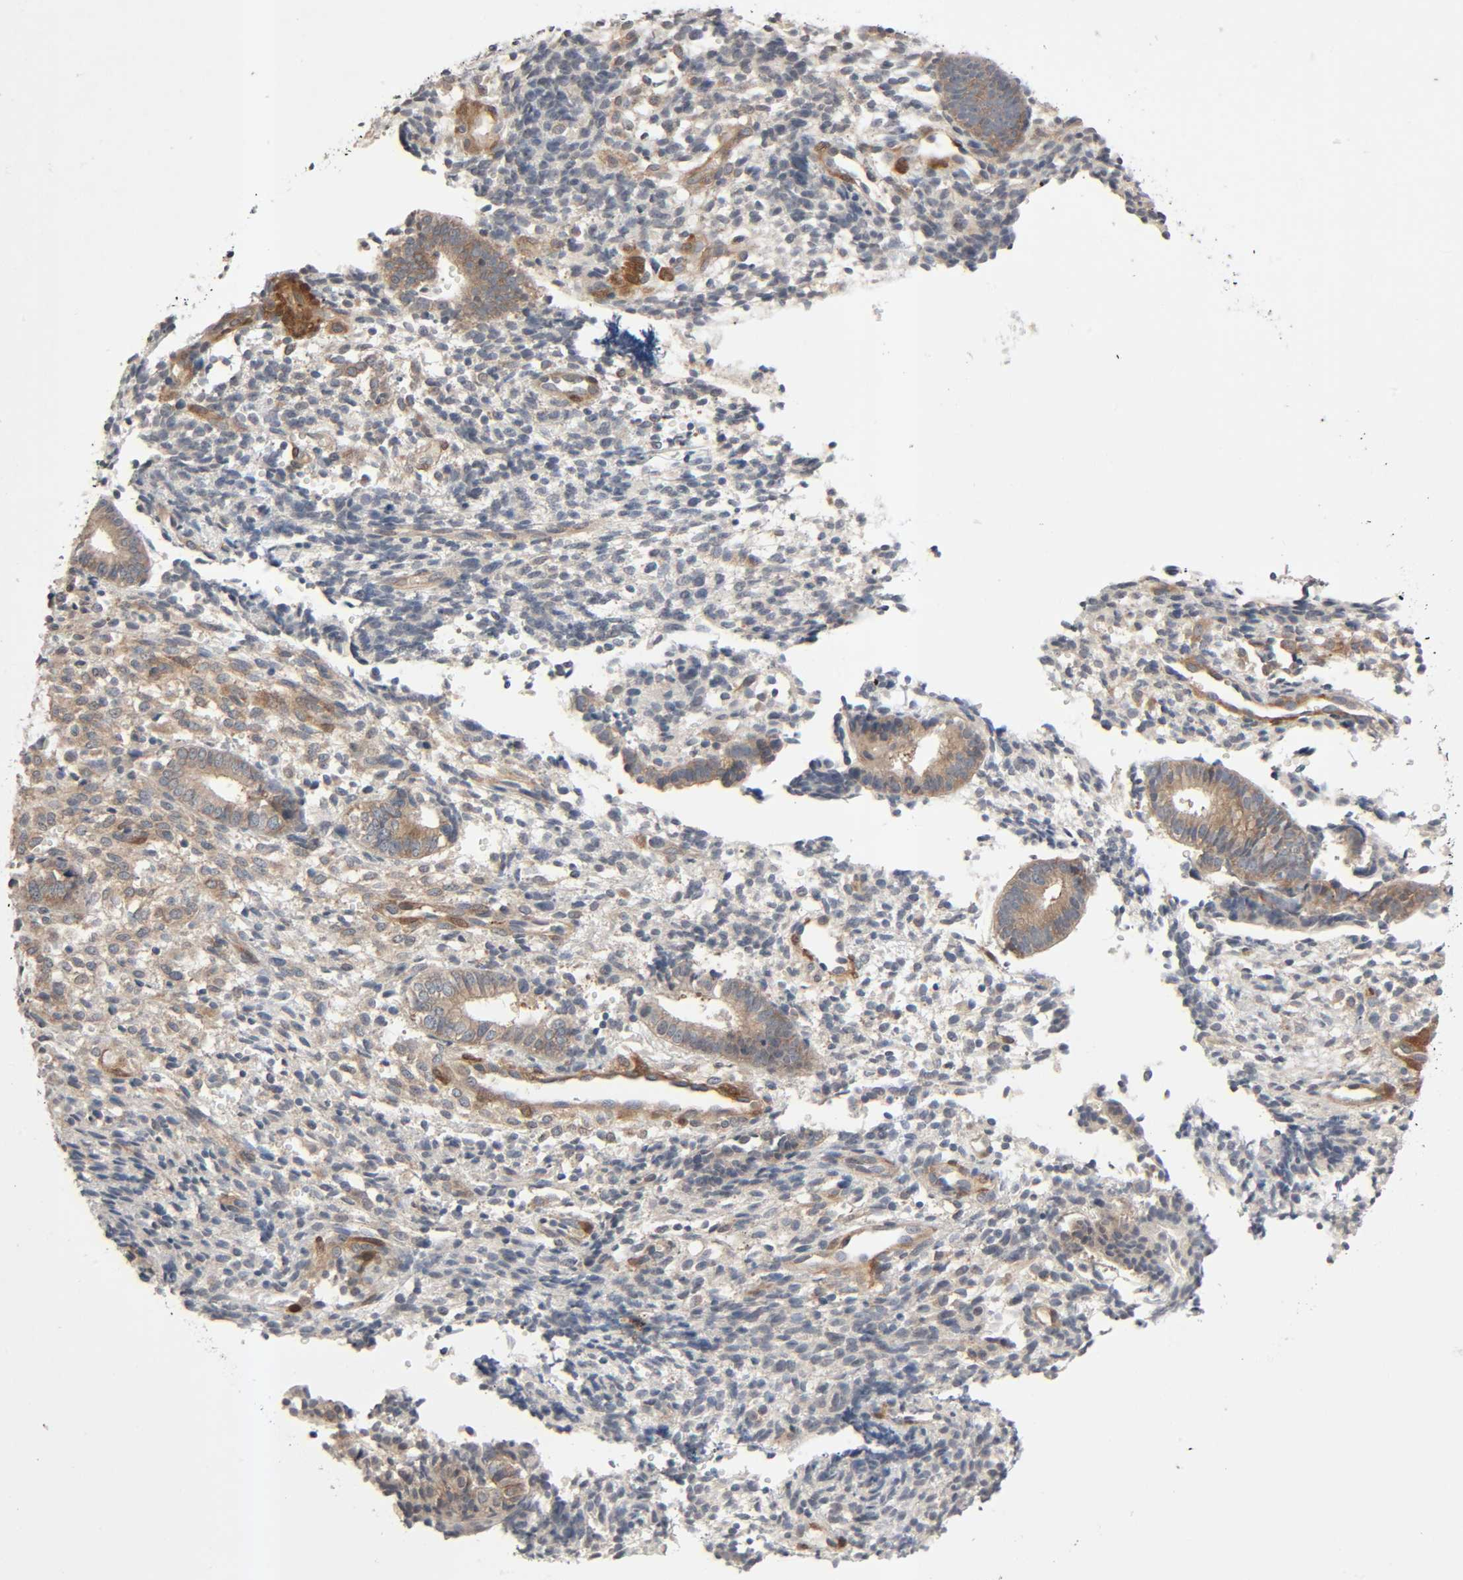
{"staining": {"intensity": "weak", "quantity": "25%-75%", "location": "cytoplasmic/membranous"}, "tissue": "endometrium", "cell_type": "Cells in endometrial stroma", "image_type": "normal", "snomed": [{"axis": "morphology", "description": "Normal tissue, NOS"}, {"axis": "topography", "description": "Uterus"}, {"axis": "topography", "description": "Endometrium"}], "caption": "The photomicrograph shows a brown stain indicating the presence of a protein in the cytoplasmic/membranous of cells in endometrial stroma in endometrium. (Stains: DAB in brown, nuclei in blue, Microscopy: brightfield microscopy at high magnification).", "gene": "PTK2", "patient": {"sex": "female", "age": 33}}